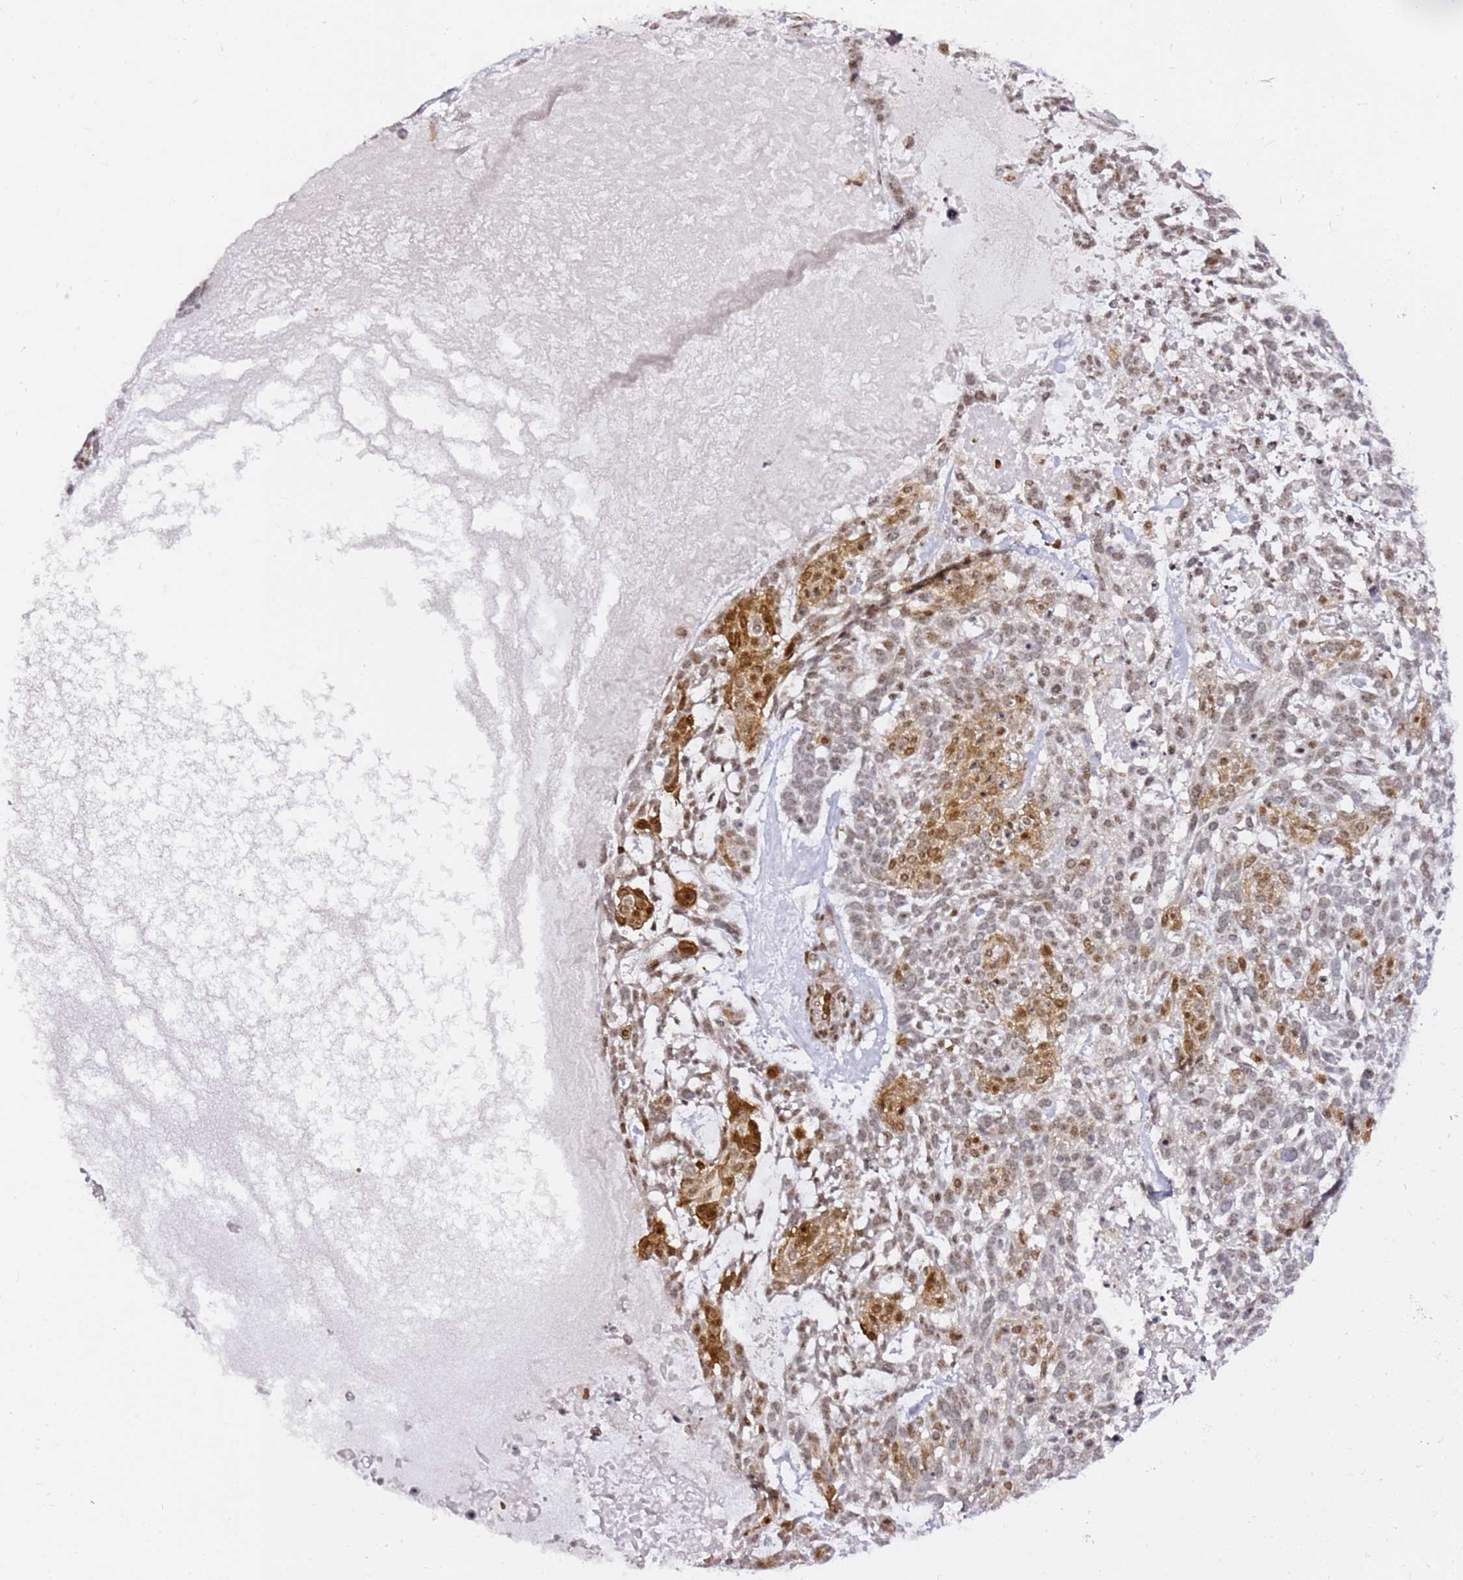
{"staining": {"intensity": "strong", "quantity": "<25%", "location": "cytoplasmic/membranous,nuclear"}, "tissue": "skin cancer", "cell_type": "Tumor cells", "image_type": "cancer", "snomed": [{"axis": "morphology", "description": "Basal cell carcinoma"}, {"axis": "topography", "description": "Skin"}], "caption": "DAB (3,3'-diaminobenzidine) immunohistochemical staining of human basal cell carcinoma (skin) displays strong cytoplasmic/membranous and nuclear protein staining in approximately <25% of tumor cells.", "gene": "GBP2", "patient": {"sex": "male", "age": 88}}